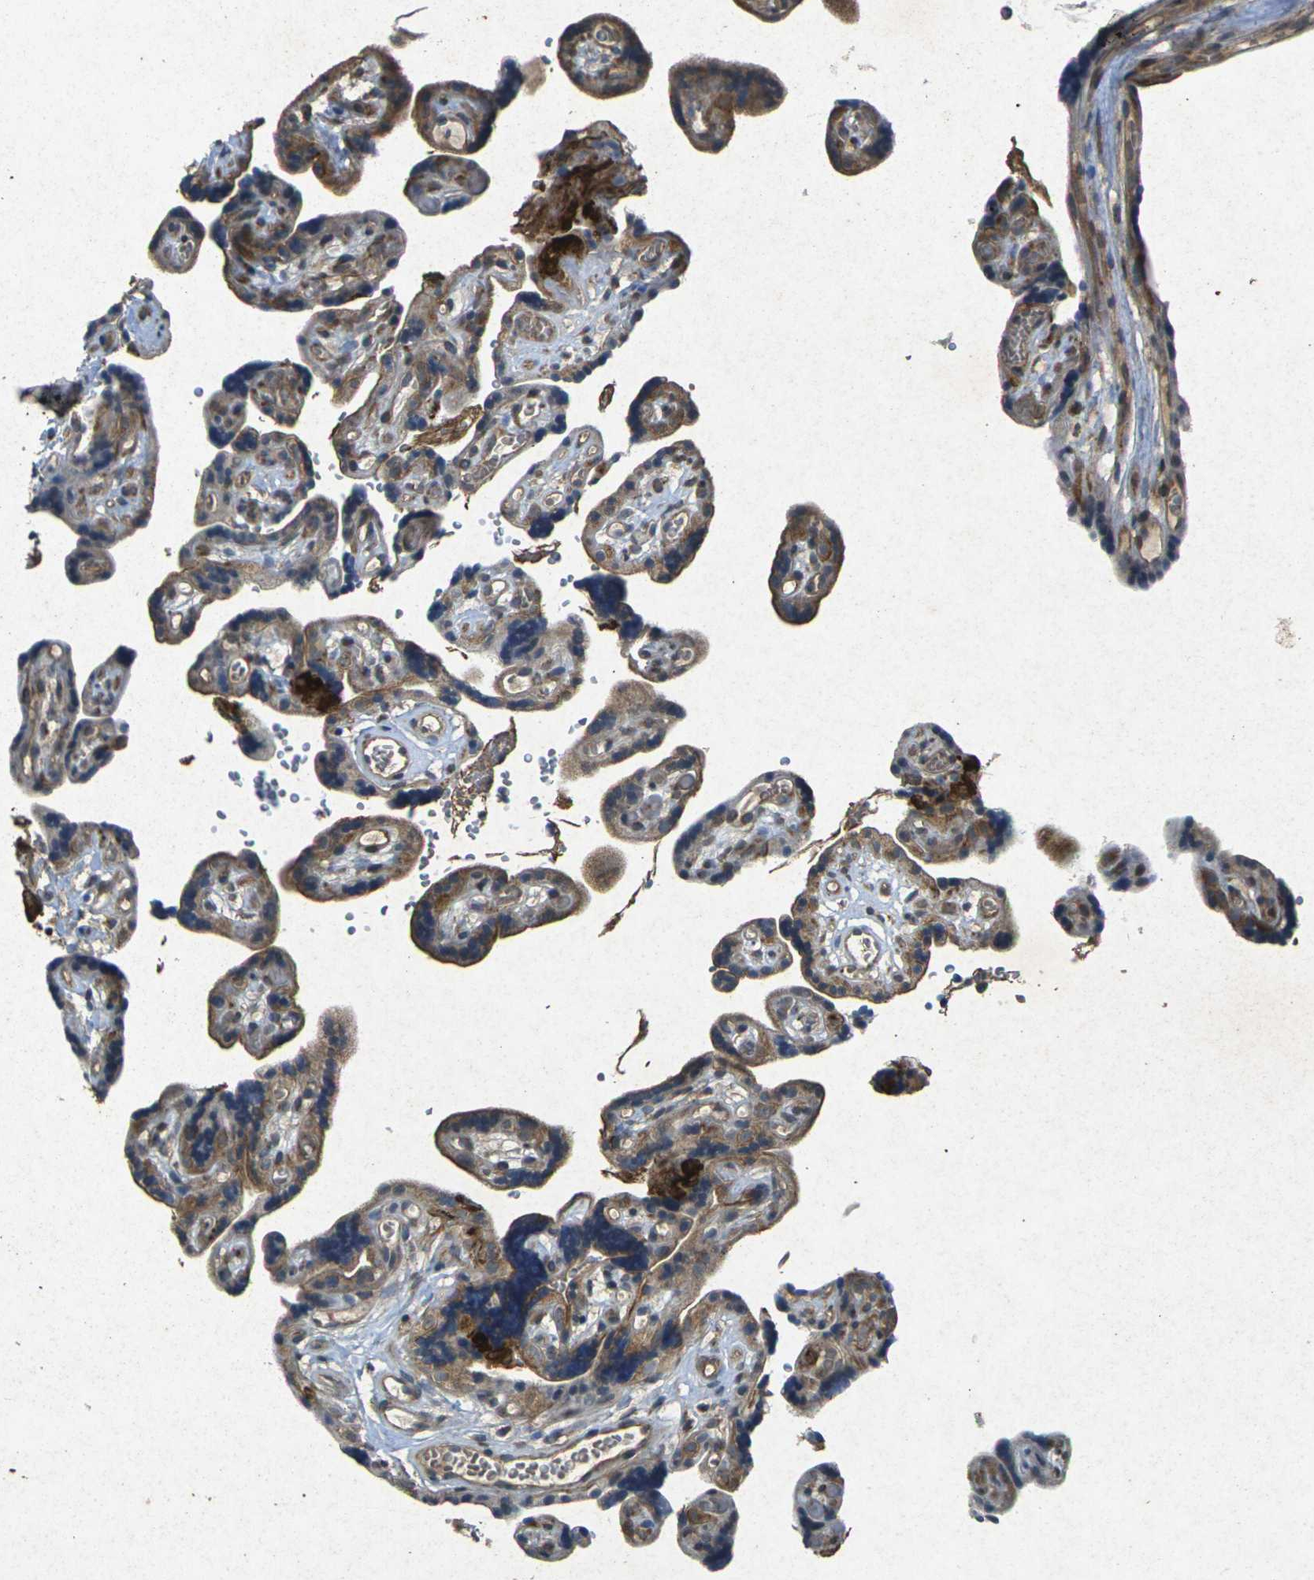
{"staining": {"intensity": "strong", "quantity": ">75%", "location": "cytoplasmic/membranous"}, "tissue": "placenta", "cell_type": "Trophoblastic cells", "image_type": "normal", "snomed": [{"axis": "morphology", "description": "Normal tissue, NOS"}, {"axis": "topography", "description": "Placenta"}], "caption": "This image demonstrates IHC staining of normal placenta, with high strong cytoplasmic/membranous expression in approximately >75% of trophoblastic cells.", "gene": "RGMA", "patient": {"sex": "female", "age": 30}}